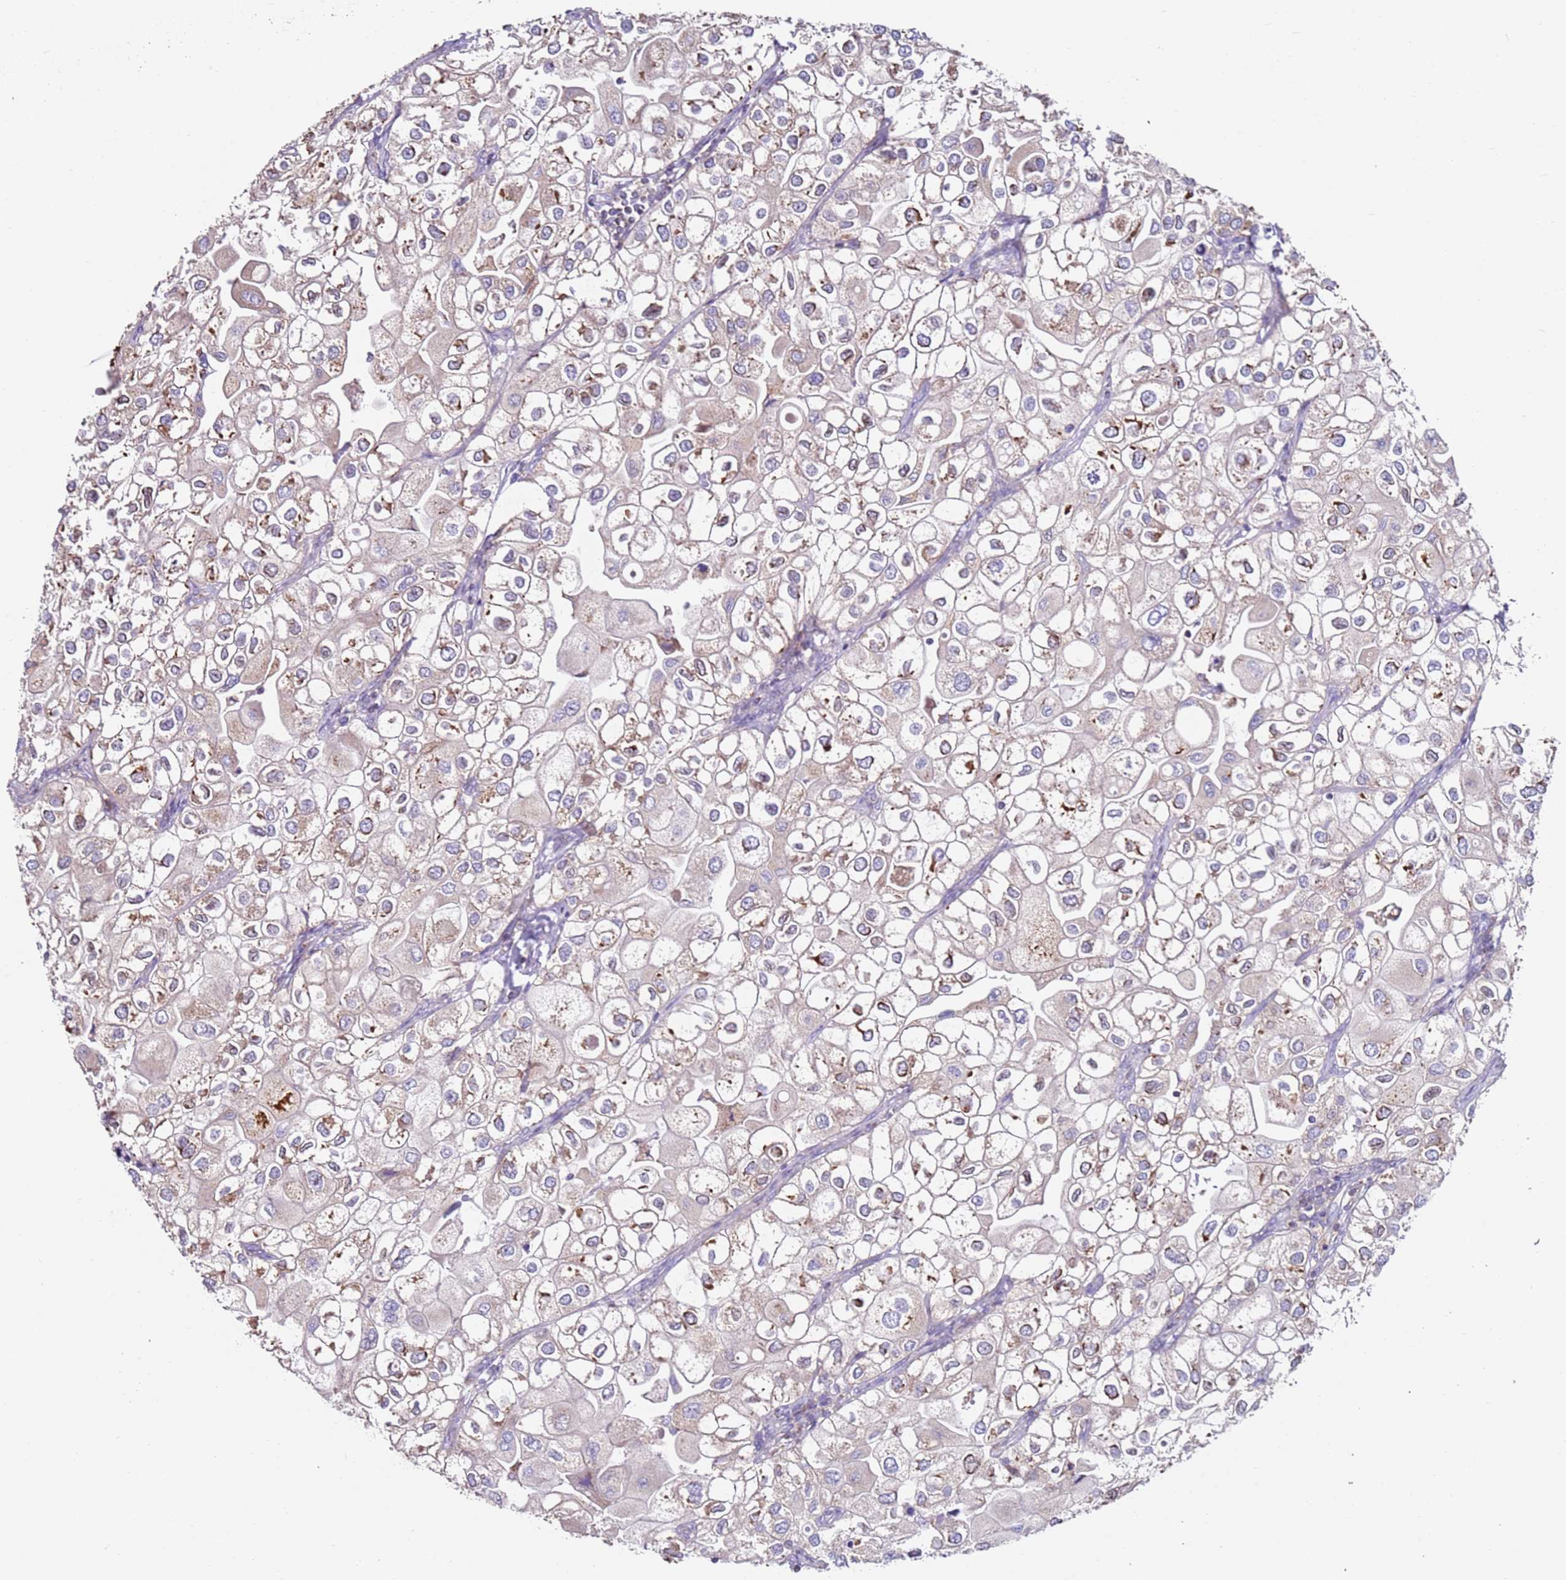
{"staining": {"intensity": "moderate", "quantity": ">75%", "location": "cytoplasmic/membranous"}, "tissue": "urothelial cancer", "cell_type": "Tumor cells", "image_type": "cancer", "snomed": [{"axis": "morphology", "description": "Urothelial carcinoma, High grade"}, {"axis": "topography", "description": "Urinary bladder"}], "caption": "Tumor cells show moderate cytoplasmic/membranous staining in about >75% of cells in urothelial carcinoma (high-grade).", "gene": "CNOT9", "patient": {"sex": "male", "age": 64}}